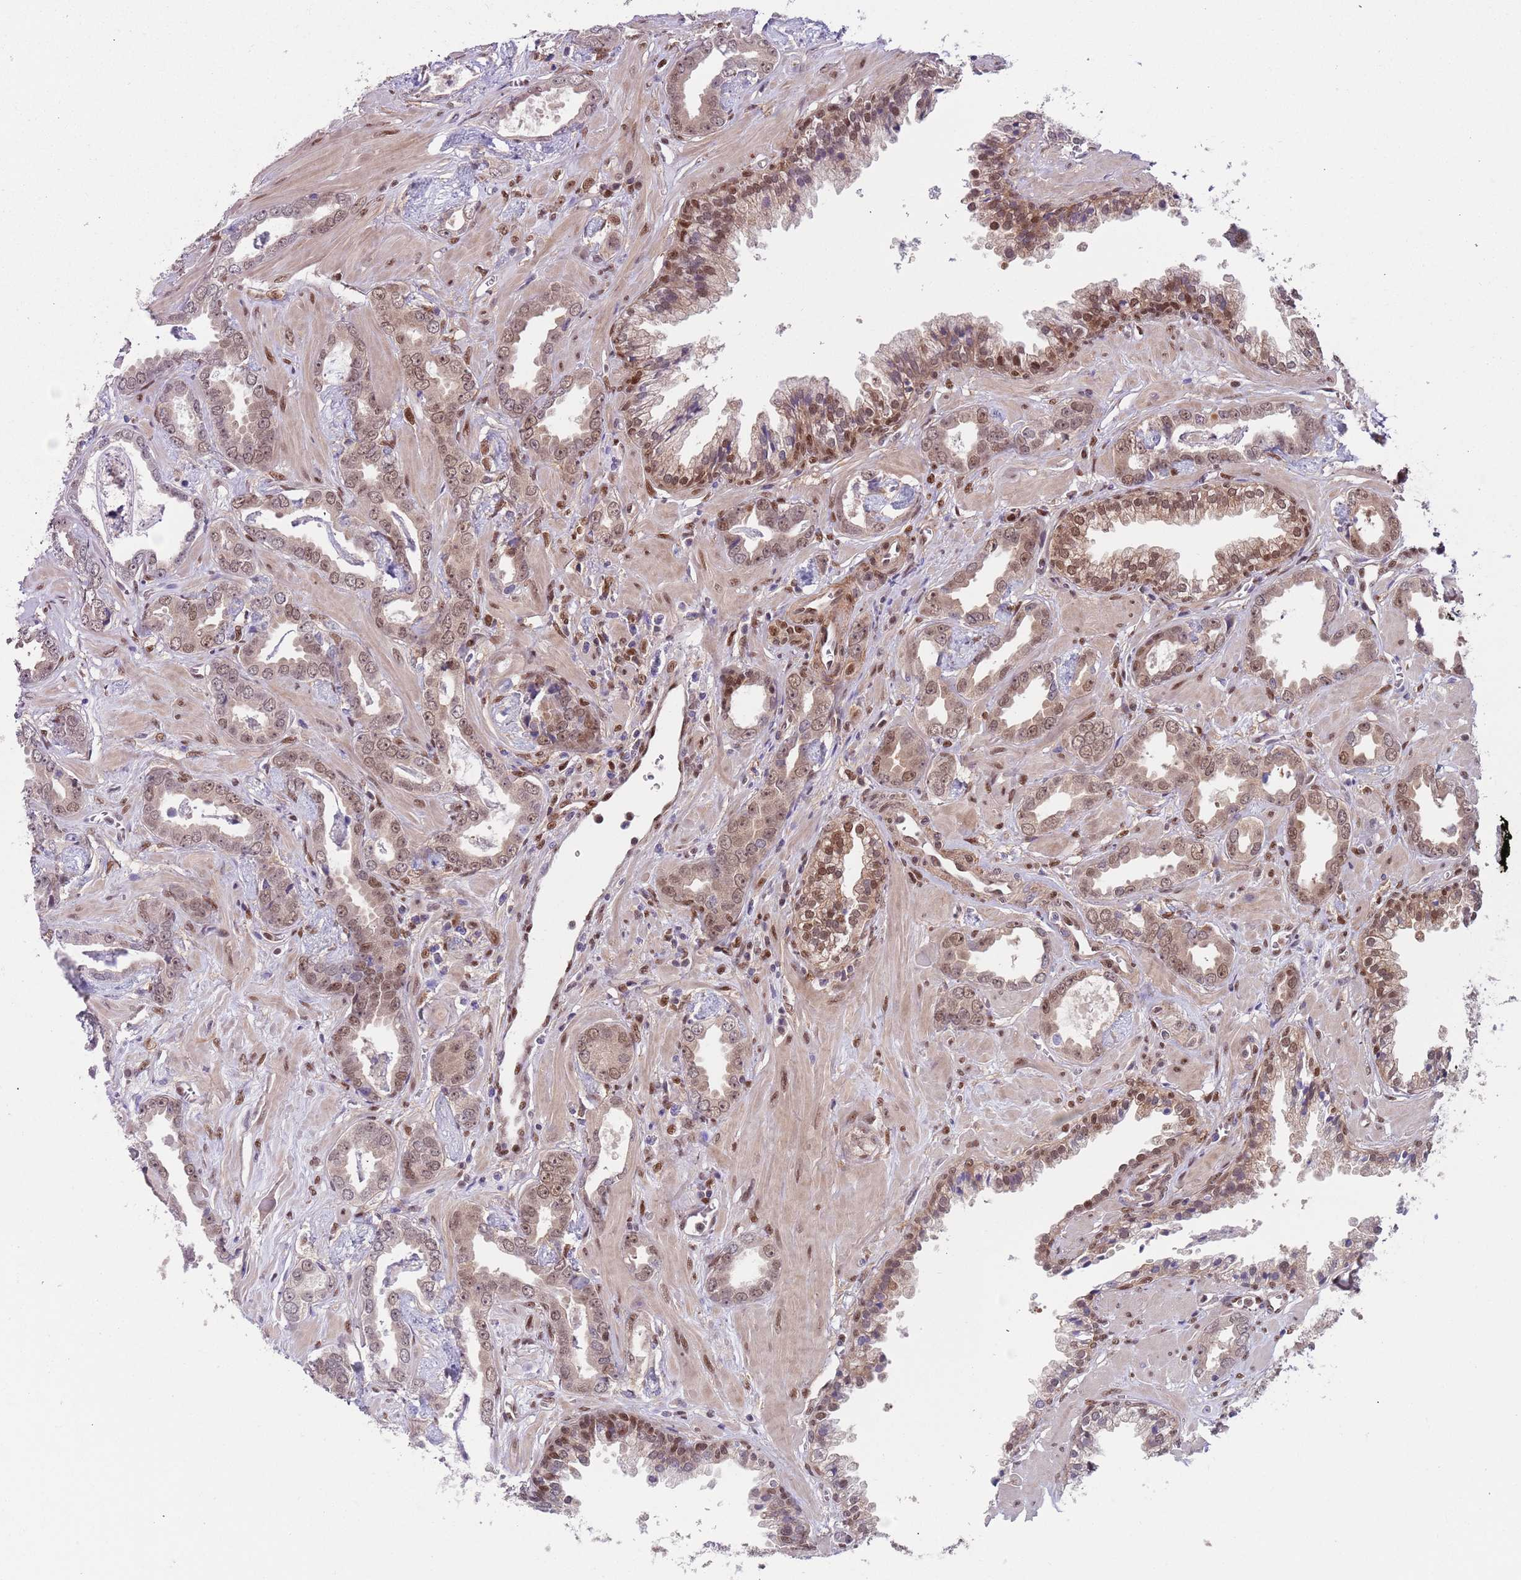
{"staining": {"intensity": "moderate", "quantity": ">75%", "location": "nuclear"}, "tissue": "prostate cancer", "cell_type": "Tumor cells", "image_type": "cancer", "snomed": [{"axis": "morphology", "description": "Adenocarcinoma, Low grade"}, {"axis": "topography", "description": "Prostate"}], "caption": "About >75% of tumor cells in human prostate low-grade adenocarcinoma demonstrate moderate nuclear protein positivity as visualized by brown immunohistochemical staining.", "gene": "RMND5B", "patient": {"sex": "male", "age": 60}}